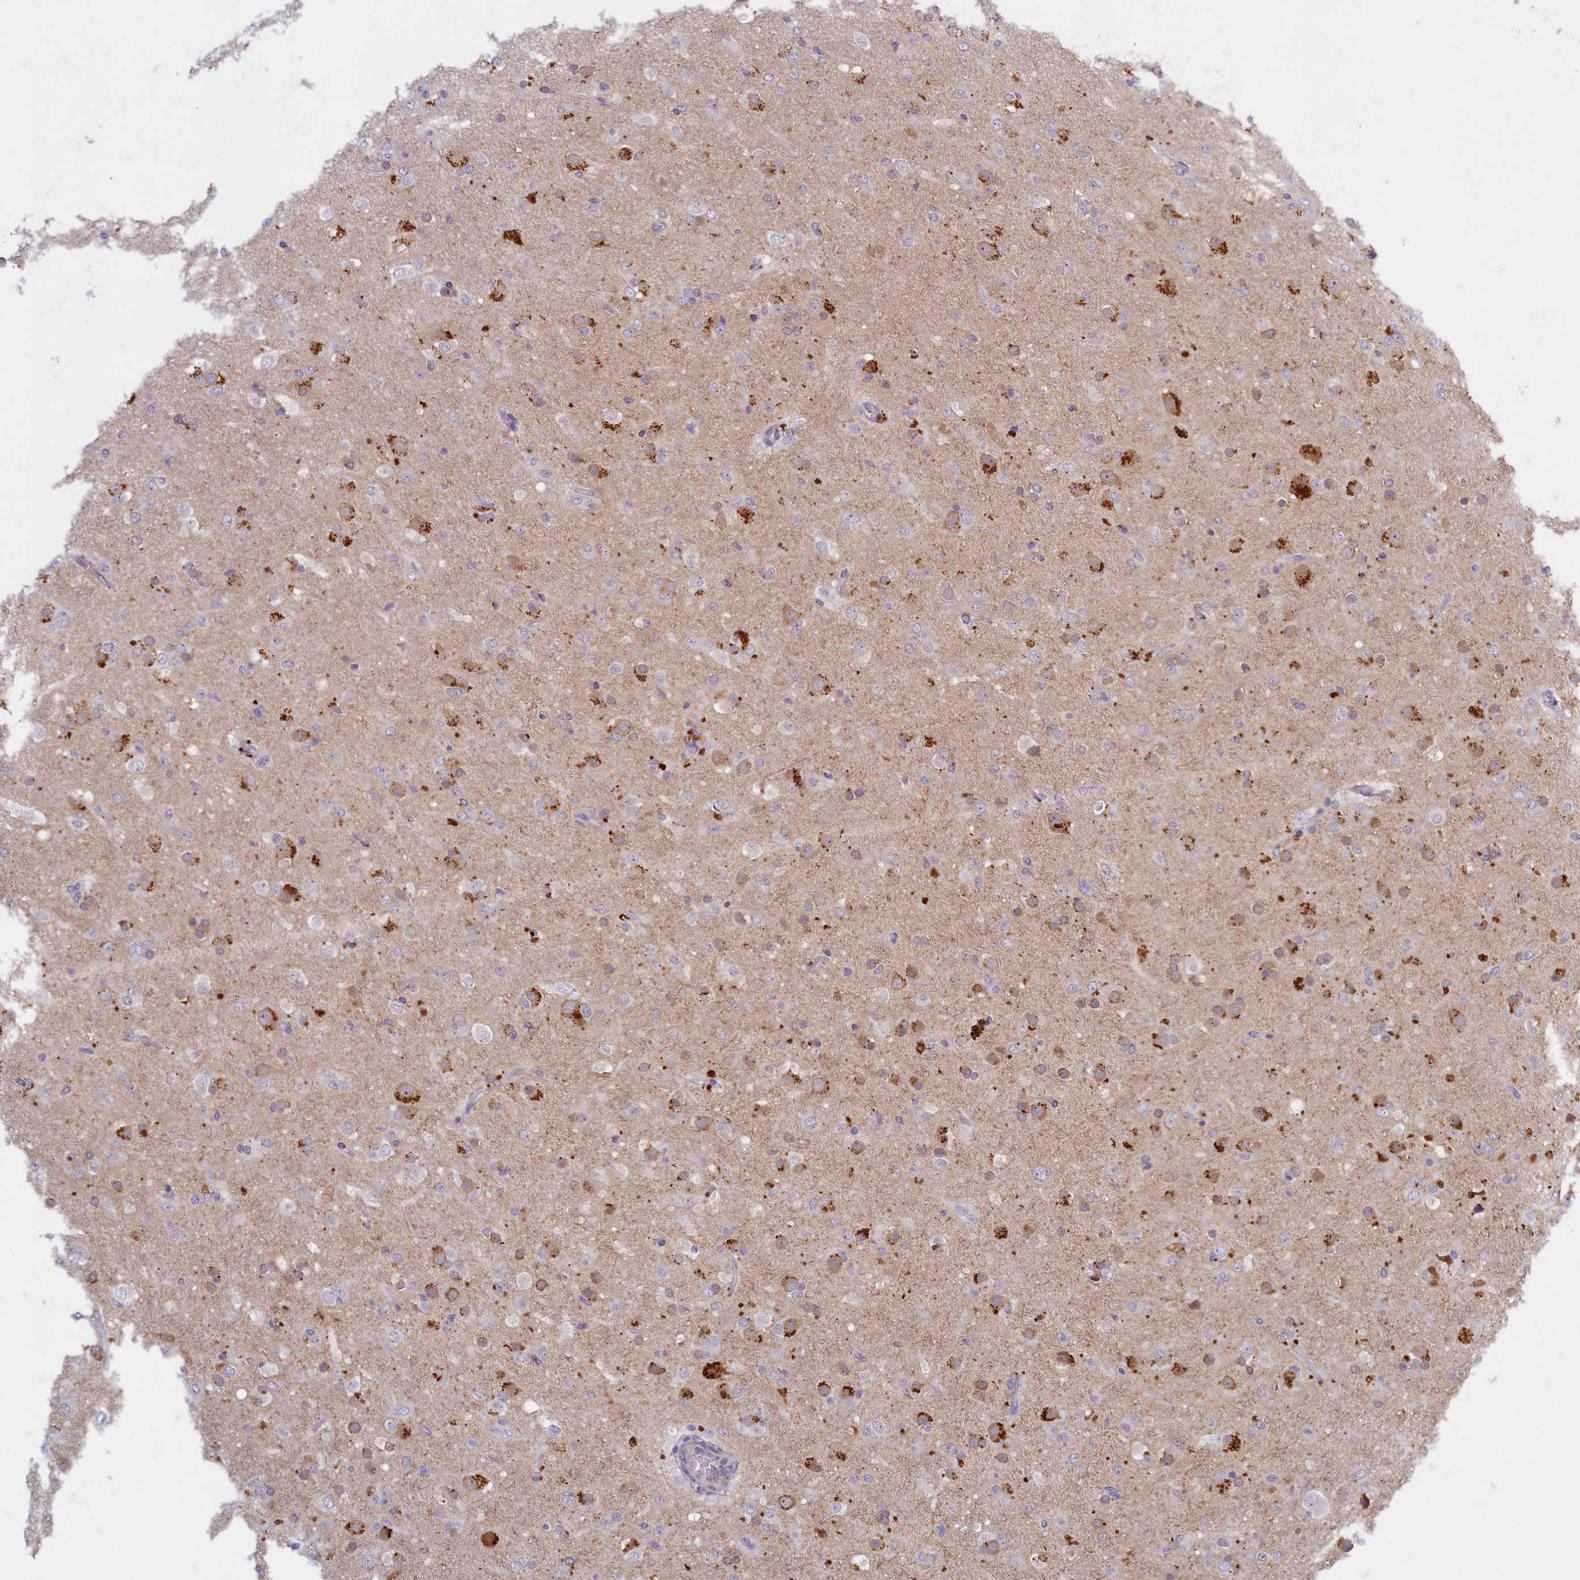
{"staining": {"intensity": "negative", "quantity": "none", "location": "none"}, "tissue": "glioma", "cell_type": "Tumor cells", "image_type": "cancer", "snomed": [{"axis": "morphology", "description": "Glioma, malignant, Low grade"}, {"axis": "topography", "description": "Brain"}], "caption": "DAB (3,3'-diaminobenzidine) immunohistochemical staining of human malignant low-grade glioma reveals no significant positivity in tumor cells. The staining was performed using DAB to visualize the protein expression in brown, while the nuclei were stained in blue with hematoxylin (Magnification: 20x).", "gene": "MAP1LC3A", "patient": {"sex": "male", "age": 65}}